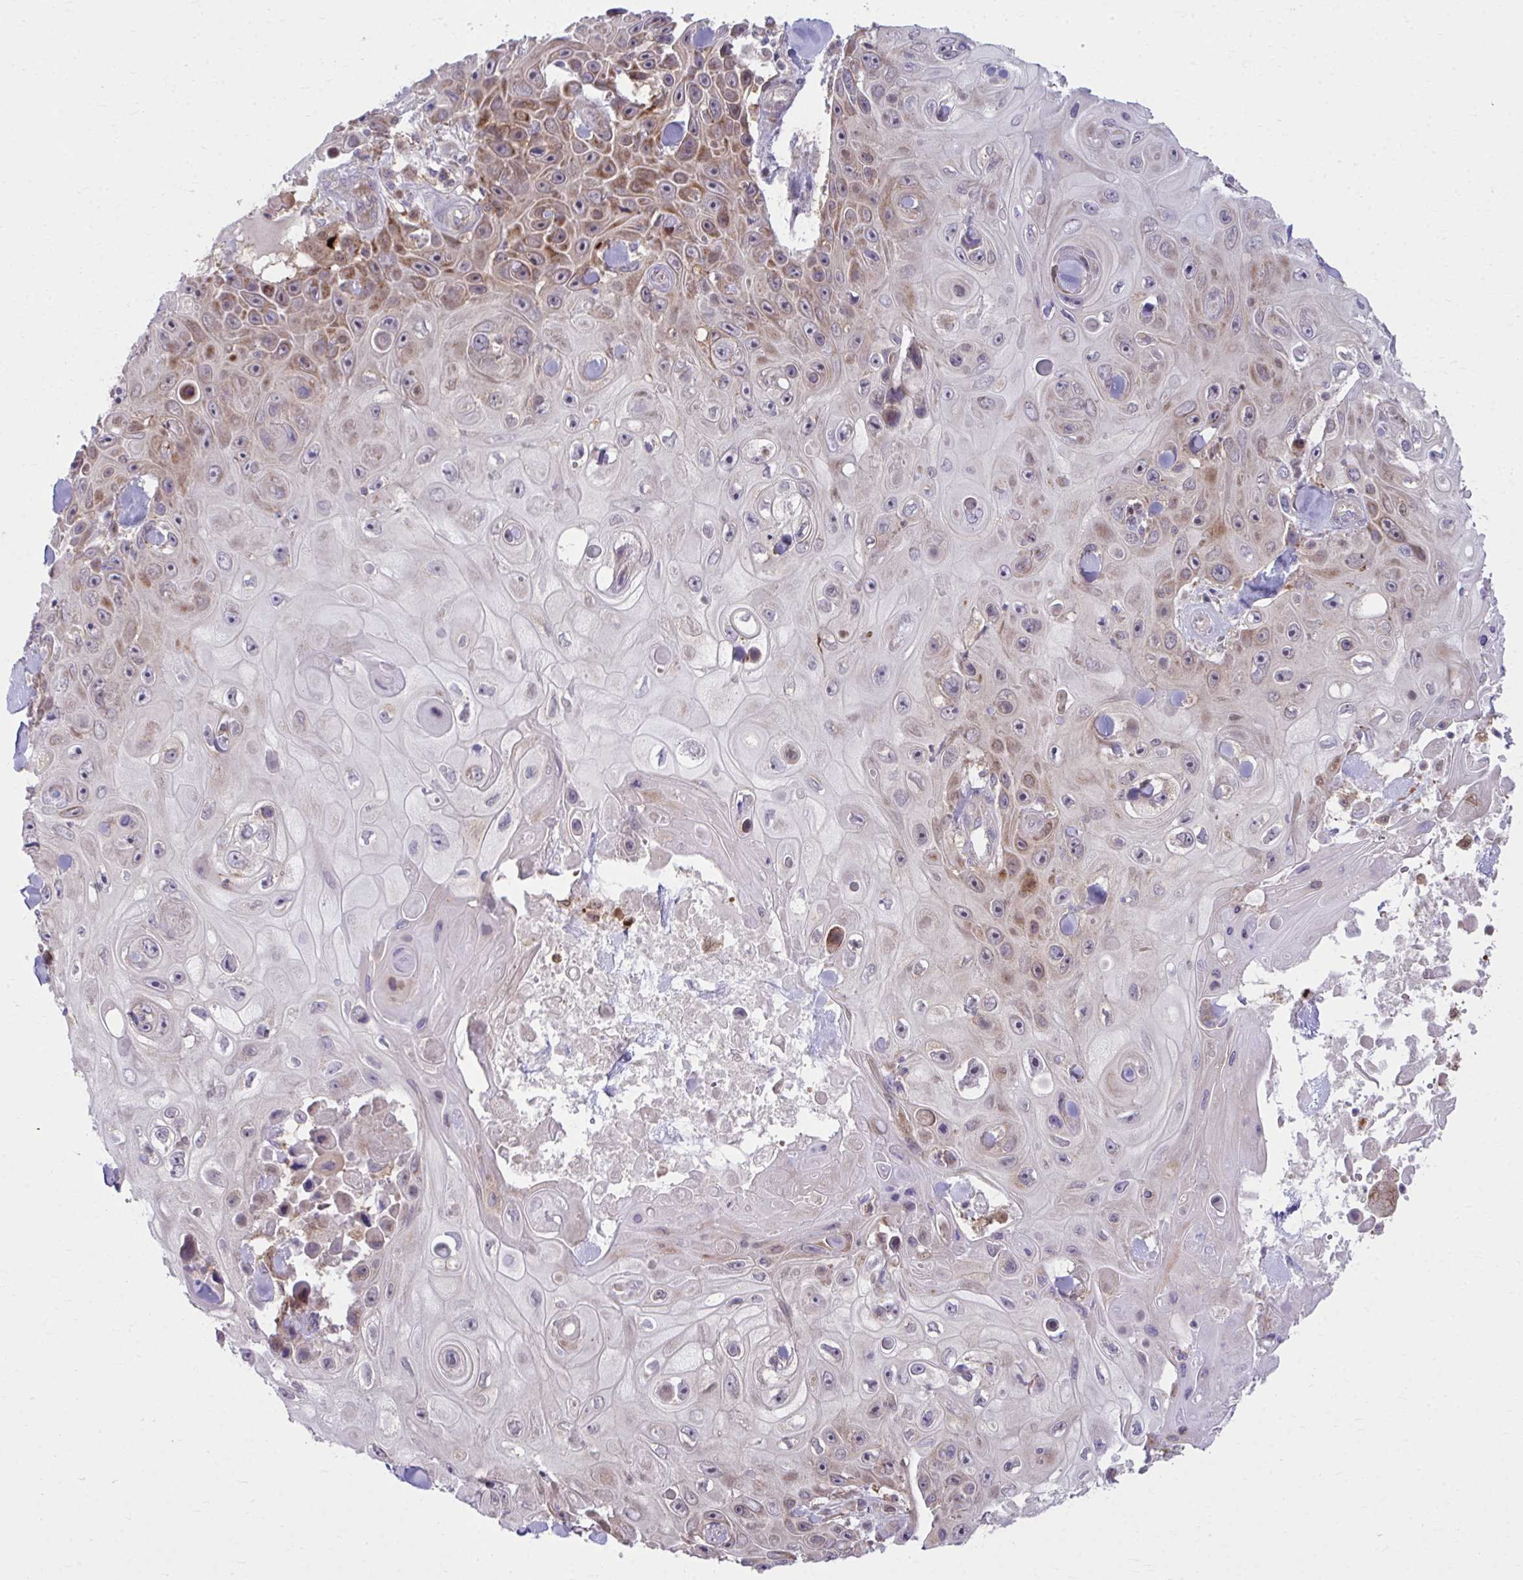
{"staining": {"intensity": "moderate", "quantity": "25%-75%", "location": "cytoplasmic/membranous"}, "tissue": "skin cancer", "cell_type": "Tumor cells", "image_type": "cancer", "snomed": [{"axis": "morphology", "description": "Squamous cell carcinoma, NOS"}, {"axis": "topography", "description": "Skin"}], "caption": "Brown immunohistochemical staining in skin cancer (squamous cell carcinoma) shows moderate cytoplasmic/membranous staining in about 25%-75% of tumor cells. The protein is shown in brown color, while the nuclei are stained blue.", "gene": "C16orf54", "patient": {"sex": "male", "age": 82}}